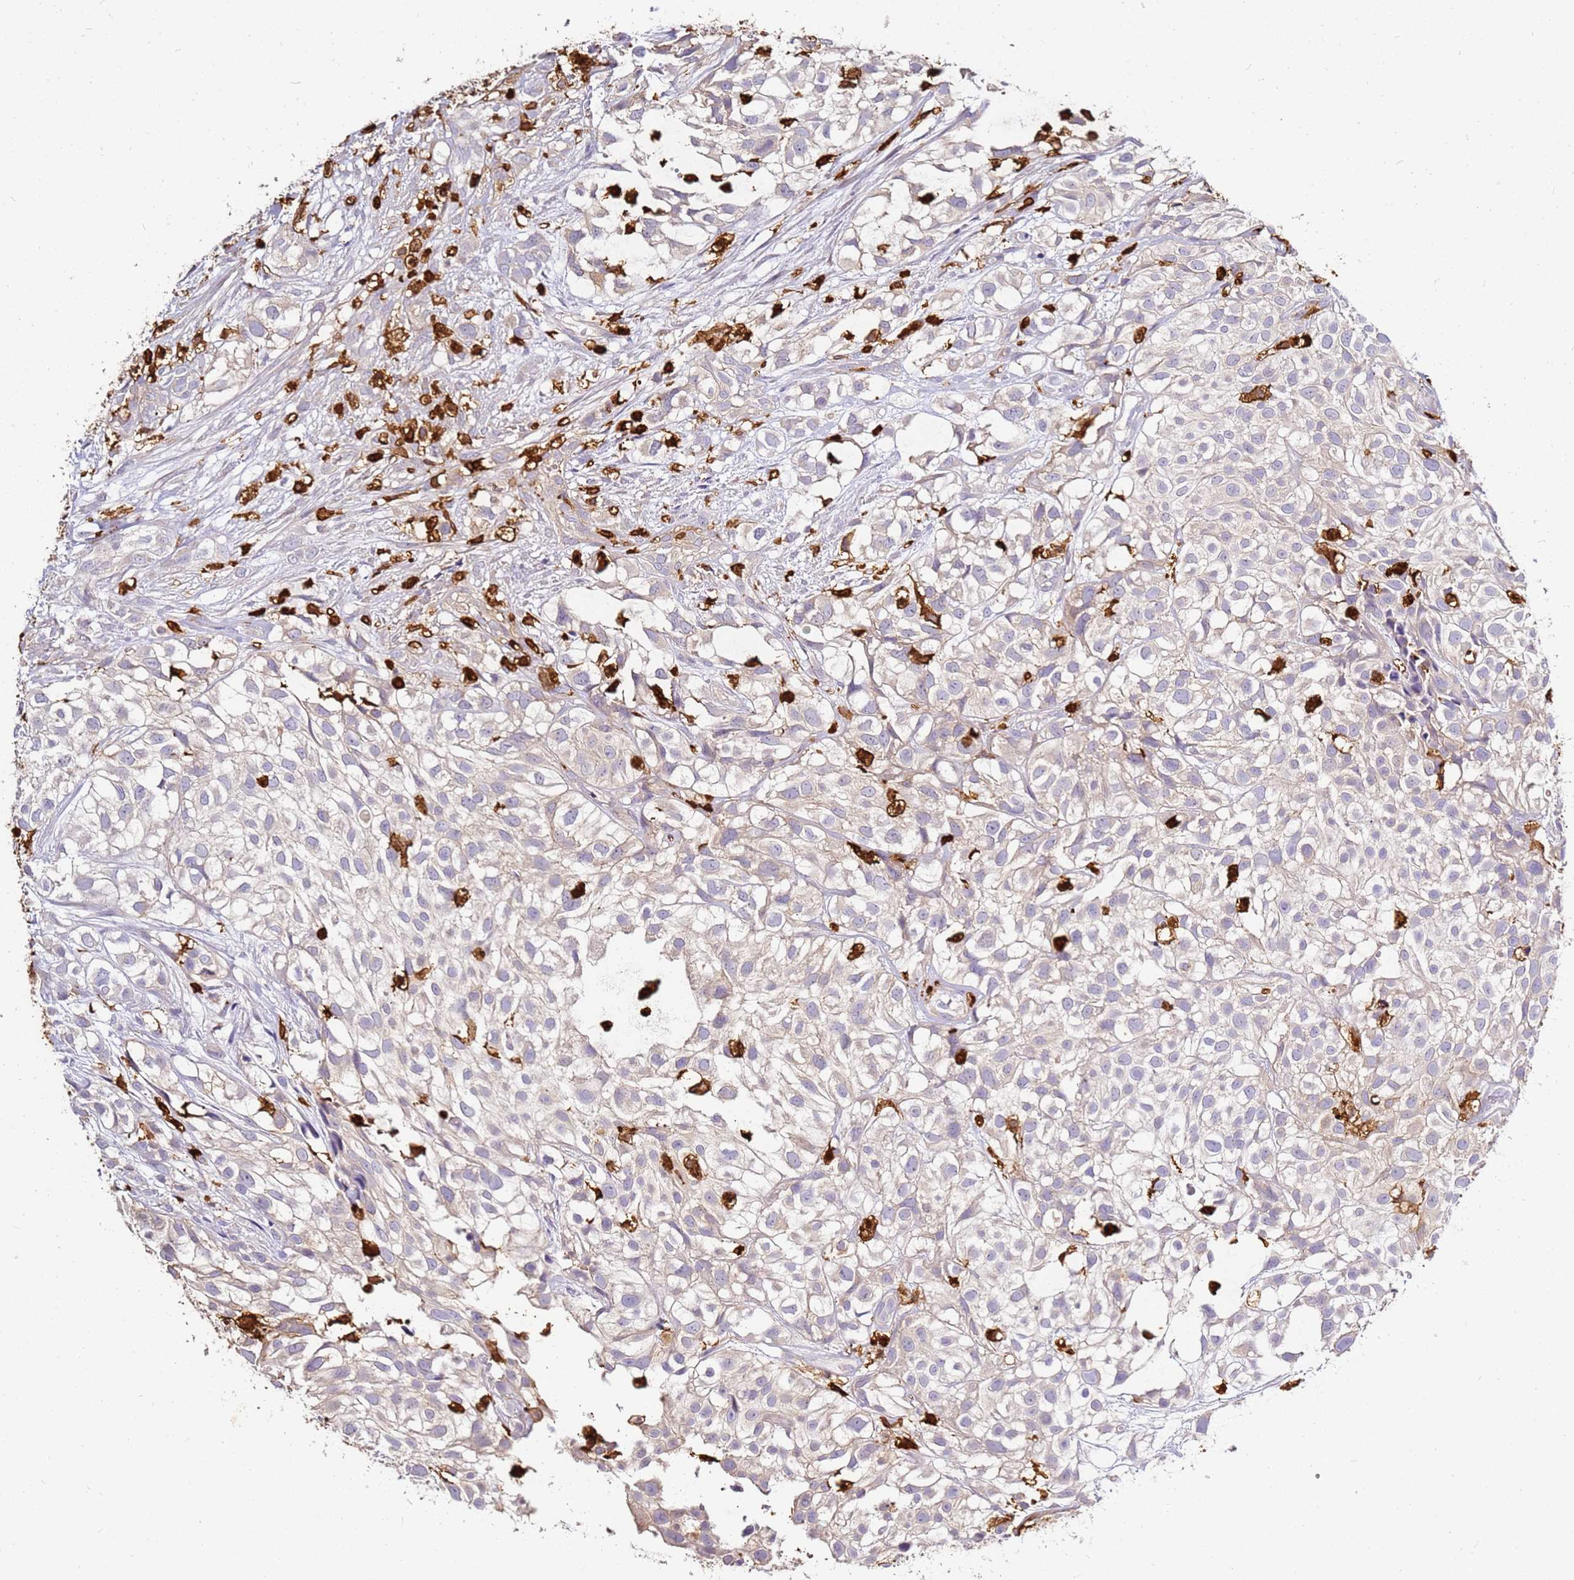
{"staining": {"intensity": "weak", "quantity": "<25%", "location": "cytoplasmic/membranous"}, "tissue": "urothelial cancer", "cell_type": "Tumor cells", "image_type": "cancer", "snomed": [{"axis": "morphology", "description": "Urothelial carcinoma, High grade"}, {"axis": "topography", "description": "Urinary bladder"}], "caption": "Tumor cells show no significant expression in urothelial carcinoma (high-grade).", "gene": "CORO1A", "patient": {"sex": "male", "age": 56}}